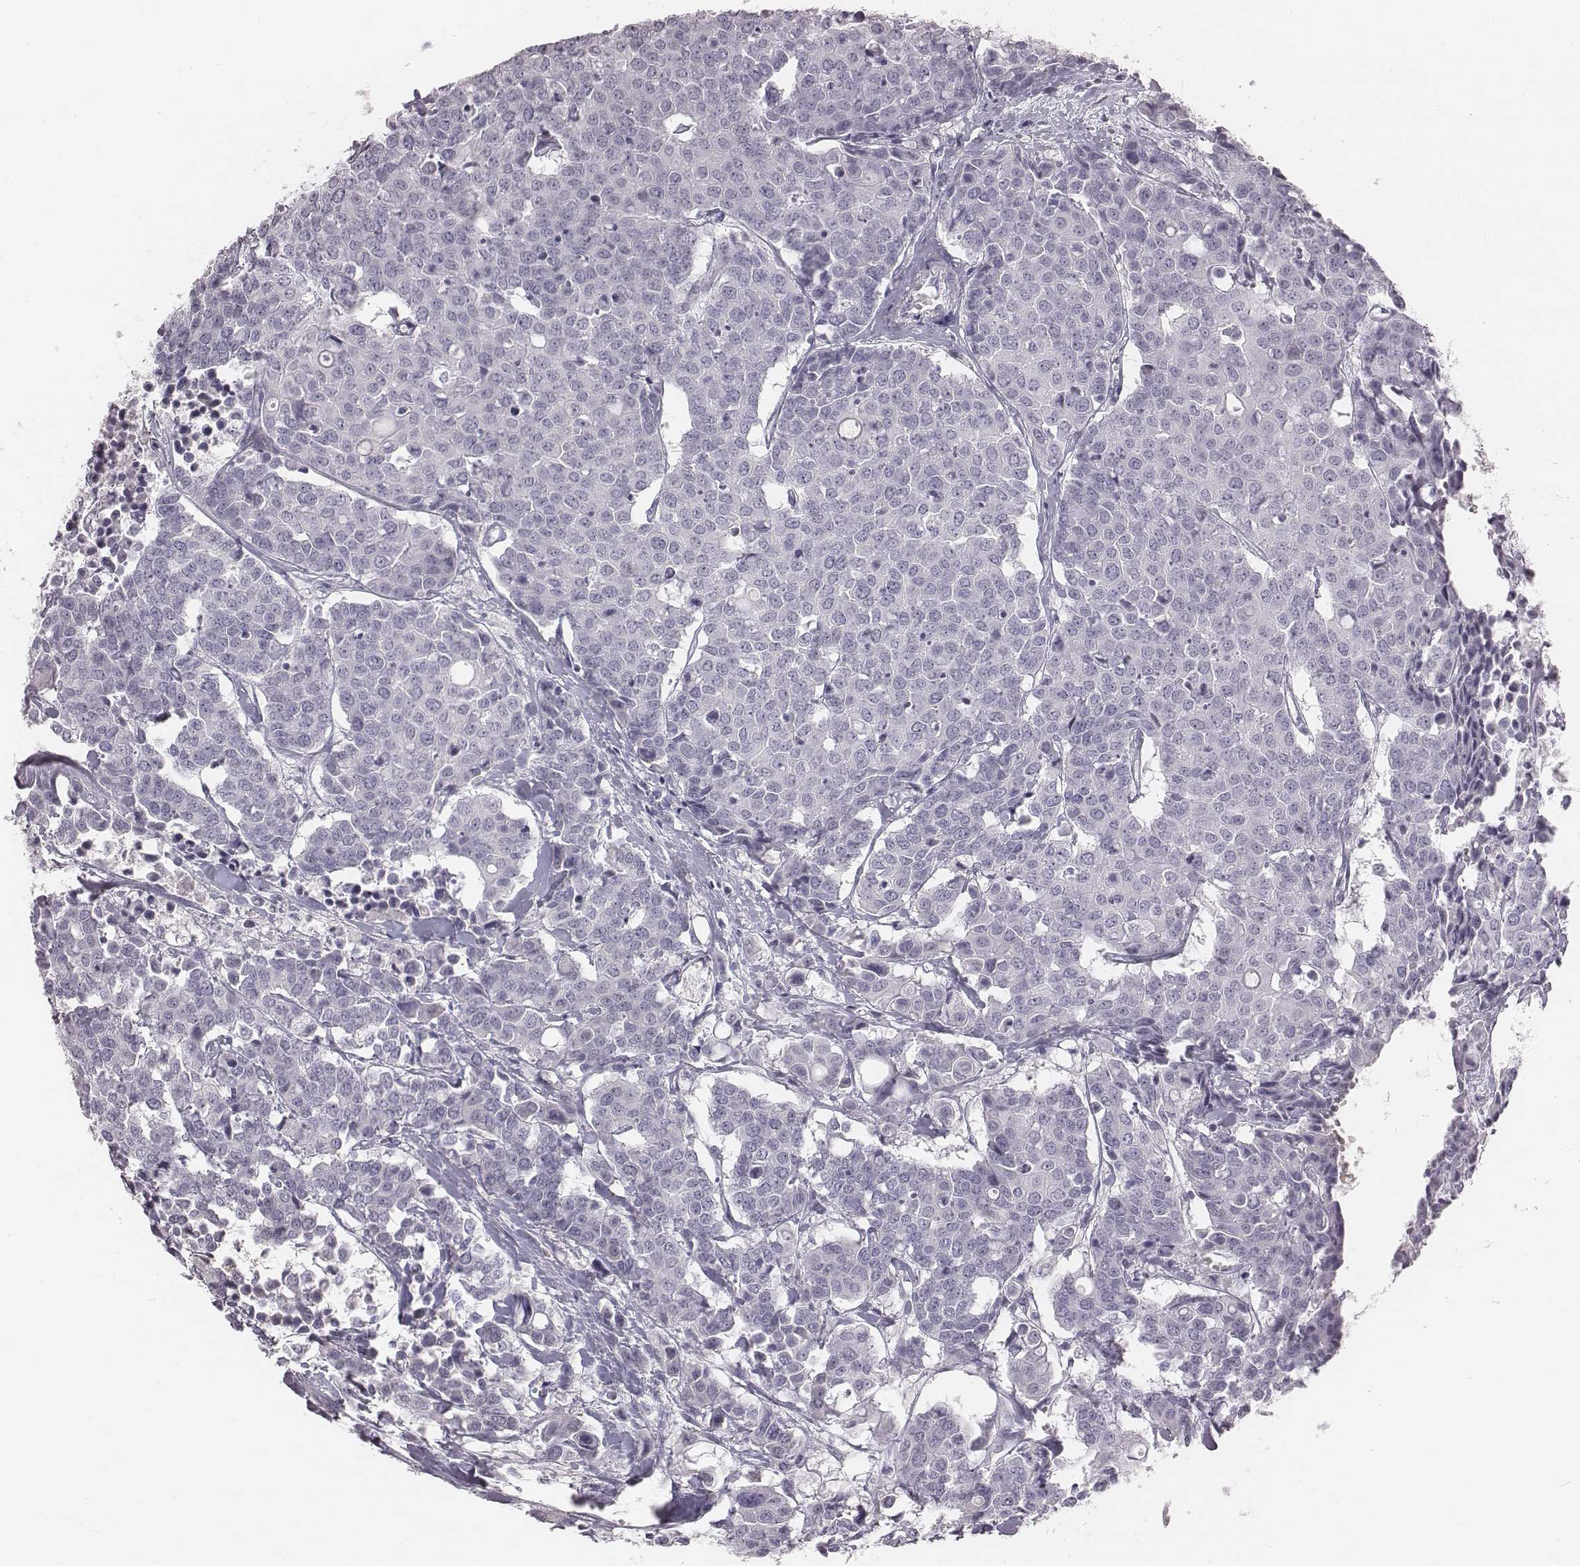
{"staining": {"intensity": "negative", "quantity": "none", "location": "none"}, "tissue": "carcinoid", "cell_type": "Tumor cells", "image_type": "cancer", "snomed": [{"axis": "morphology", "description": "Carcinoid, malignant, NOS"}, {"axis": "topography", "description": "Colon"}], "caption": "Tumor cells show no significant expression in carcinoid.", "gene": "C6orf58", "patient": {"sex": "male", "age": 81}}